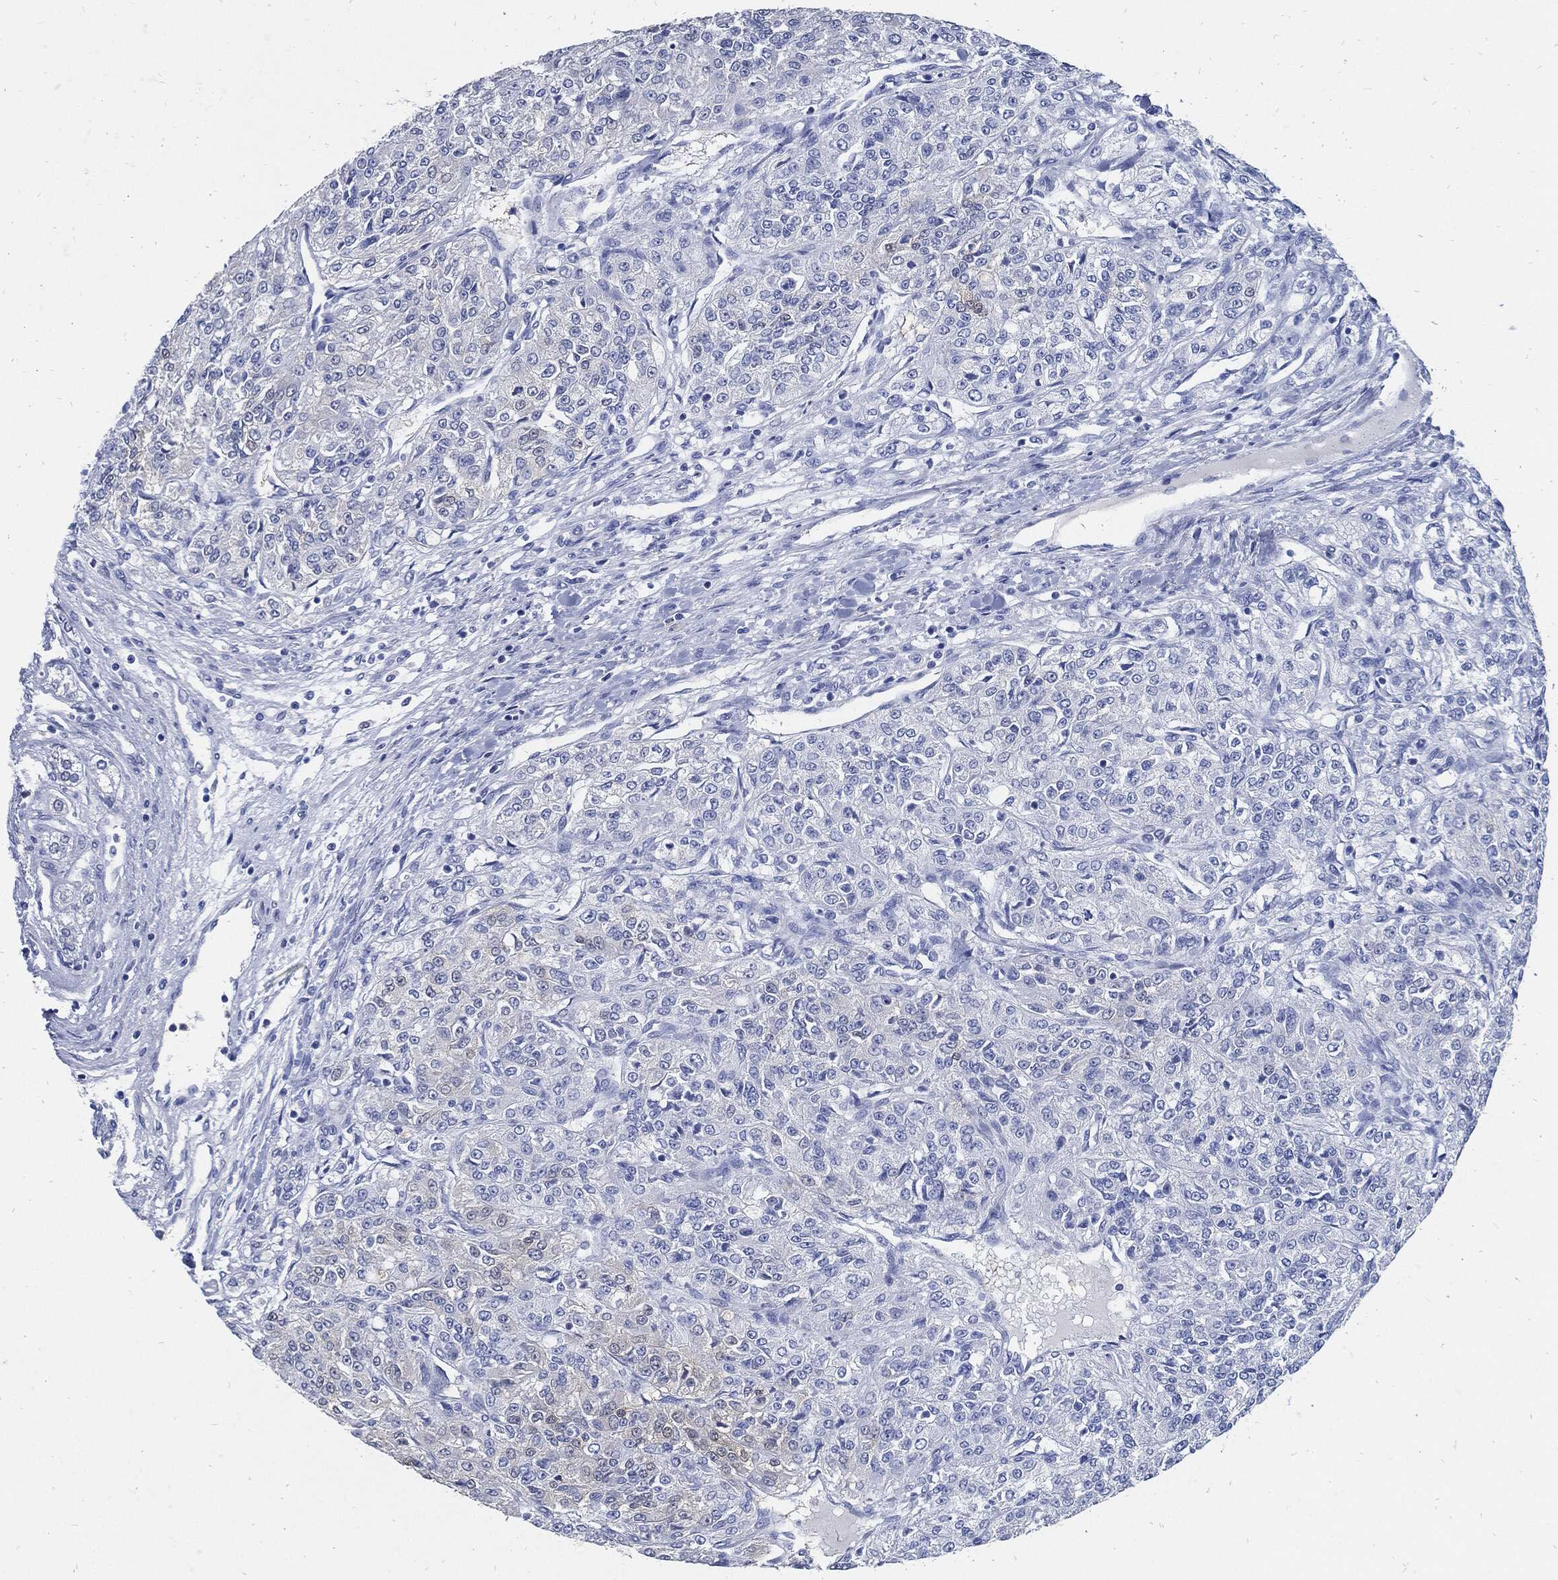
{"staining": {"intensity": "negative", "quantity": "none", "location": "none"}, "tissue": "renal cancer", "cell_type": "Tumor cells", "image_type": "cancer", "snomed": [{"axis": "morphology", "description": "Adenocarcinoma, NOS"}, {"axis": "topography", "description": "Kidney"}], "caption": "This is a image of immunohistochemistry (IHC) staining of renal adenocarcinoma, which shows no expression in tumor cells. Nuclei are stained in blue.", "gene": "FABP4", "patient": {"sex": "female", "age": 63}}